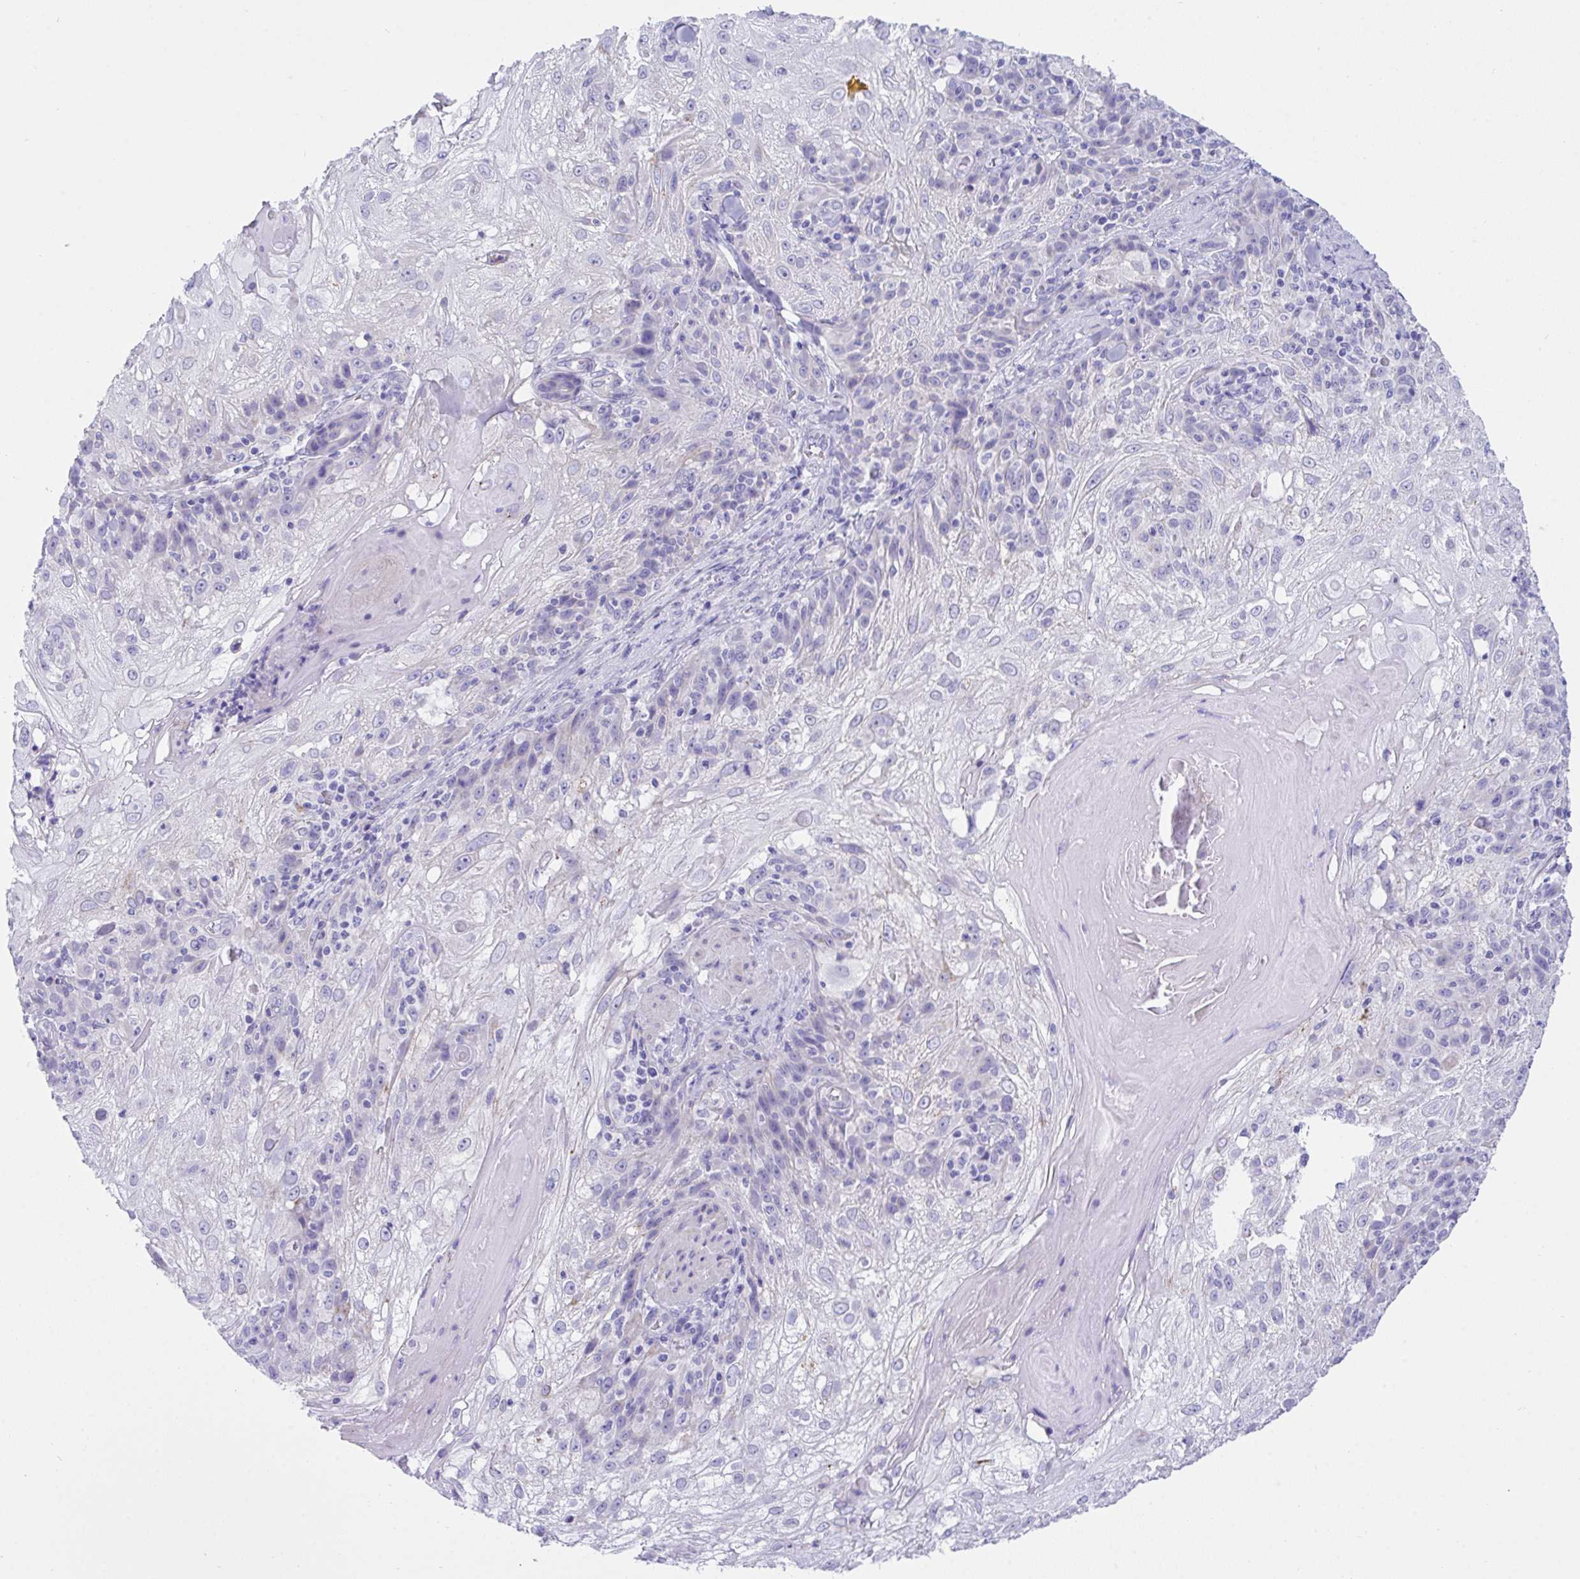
{"staining": {"intensity": "negative", "quantity": "none", "location": "none"}, "tissue": "skin cancer", "cell_type": "Tumor cells", "image_type": "cancer", "snomed": [{"axis": "morphology", "description": "Normal tissue, NOS"}, {"axis": "morphology", "description": "Squamous cell carcinoma, NOS"}, {"axis": "topography", "description": "Skin"}], "caption": "Immunohistochemistry photomicrograph of neoplastic tissue: skin cancer (squamous cell carcinoma) stained with DAB (3,3'-diaminobenzidine) reveals no significant protein positivity in tumor cells.", "gene": "TMEM106B", "patient": {"sex": "female", "age": 83}}